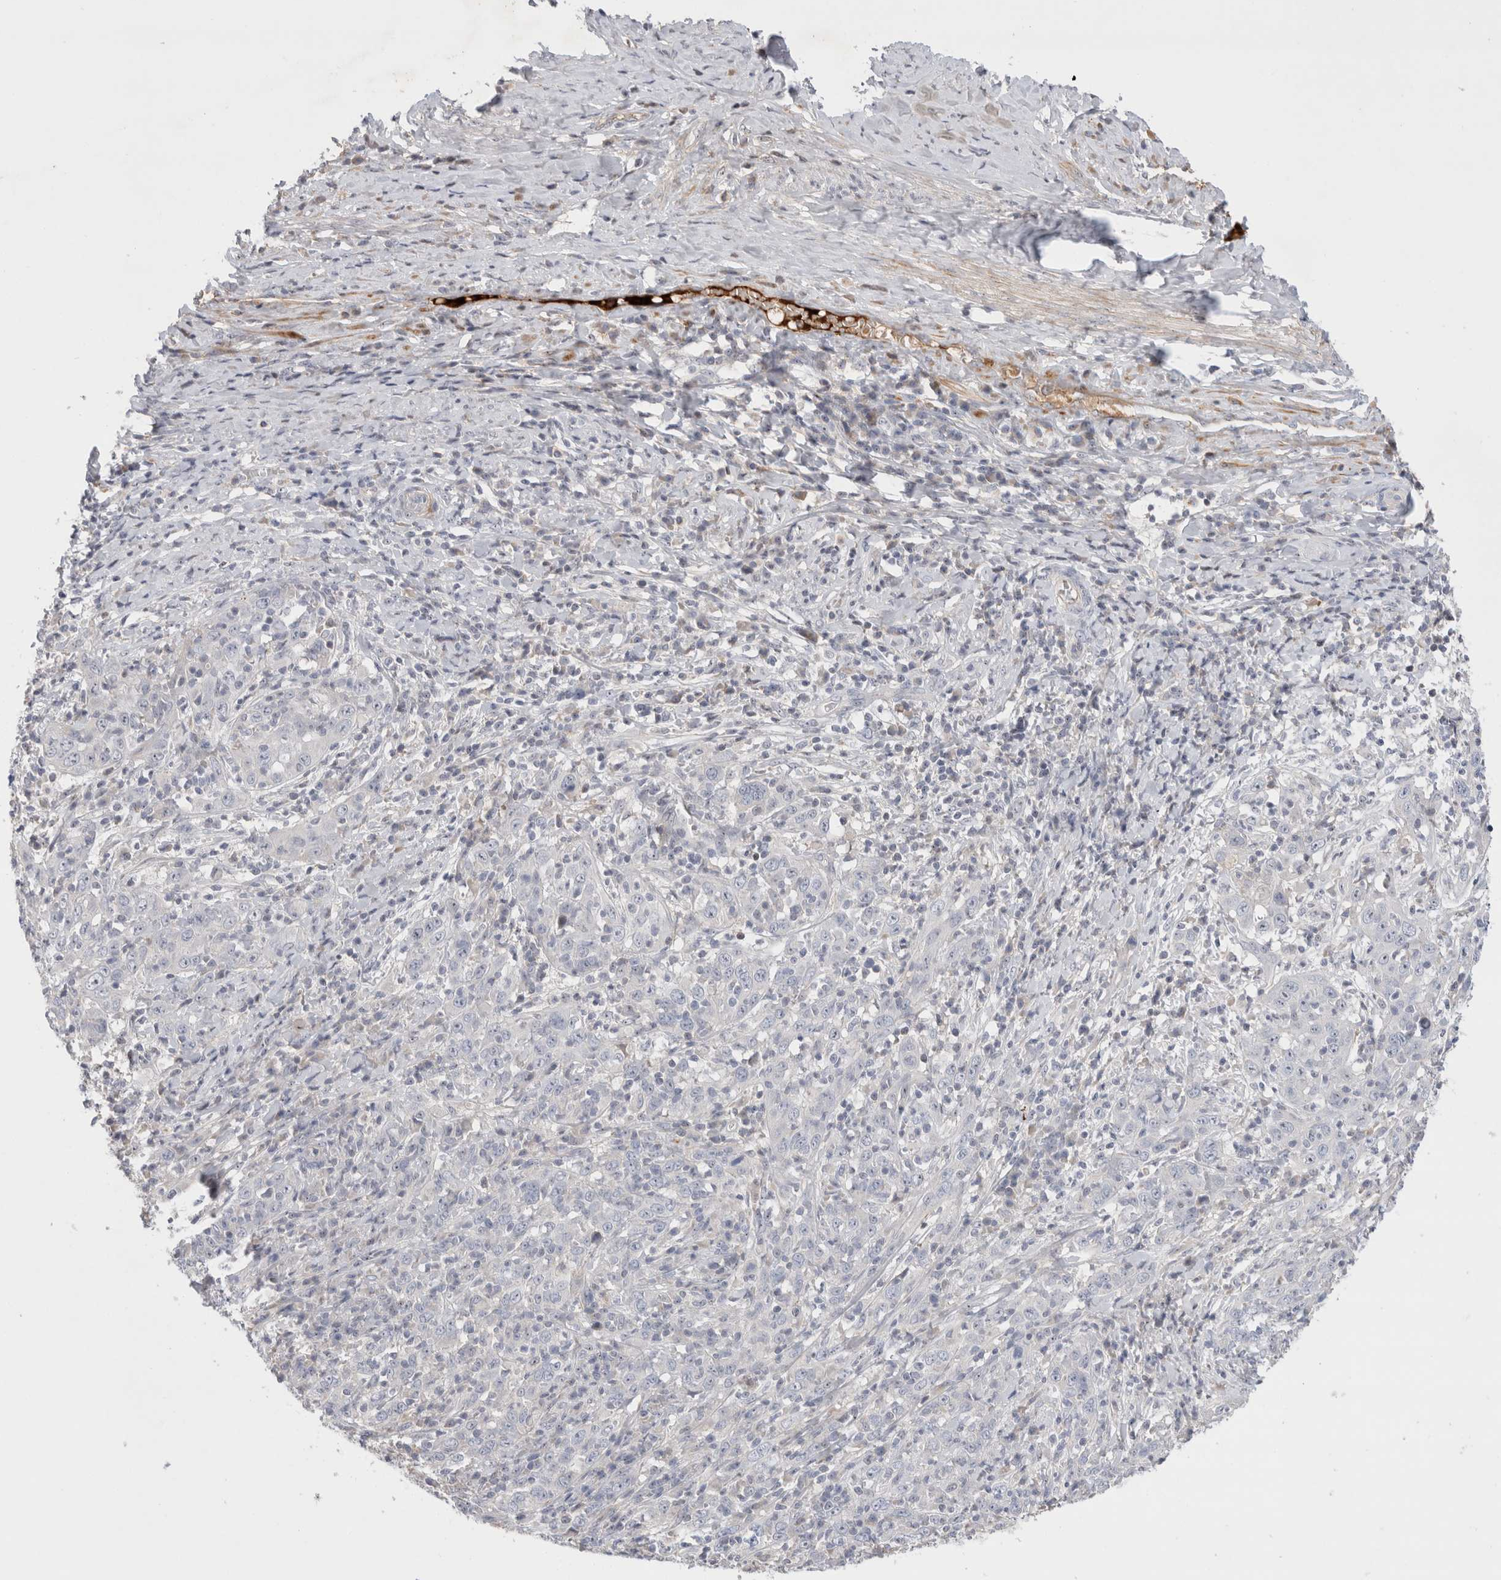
{"staining": {"intensity": "negative", "quantity": "none", "location": "none"}, "tissue": "cervical cancer", "cell_type": "Tumor cells", "image_type": "cancer", "snomed": [{"axis": "morphology", "description": "Squamous cell carcinoma, NOS"}, {"axis": "topography", "description": "Cervix"}], "caption": "An immunohistochemistry histopathology image of cervical cancer is shown. There is no staining in tumor cells of cervical cancer.", "gene": "ECHDC2", "patient": {"sex": "female", "age": 46}}